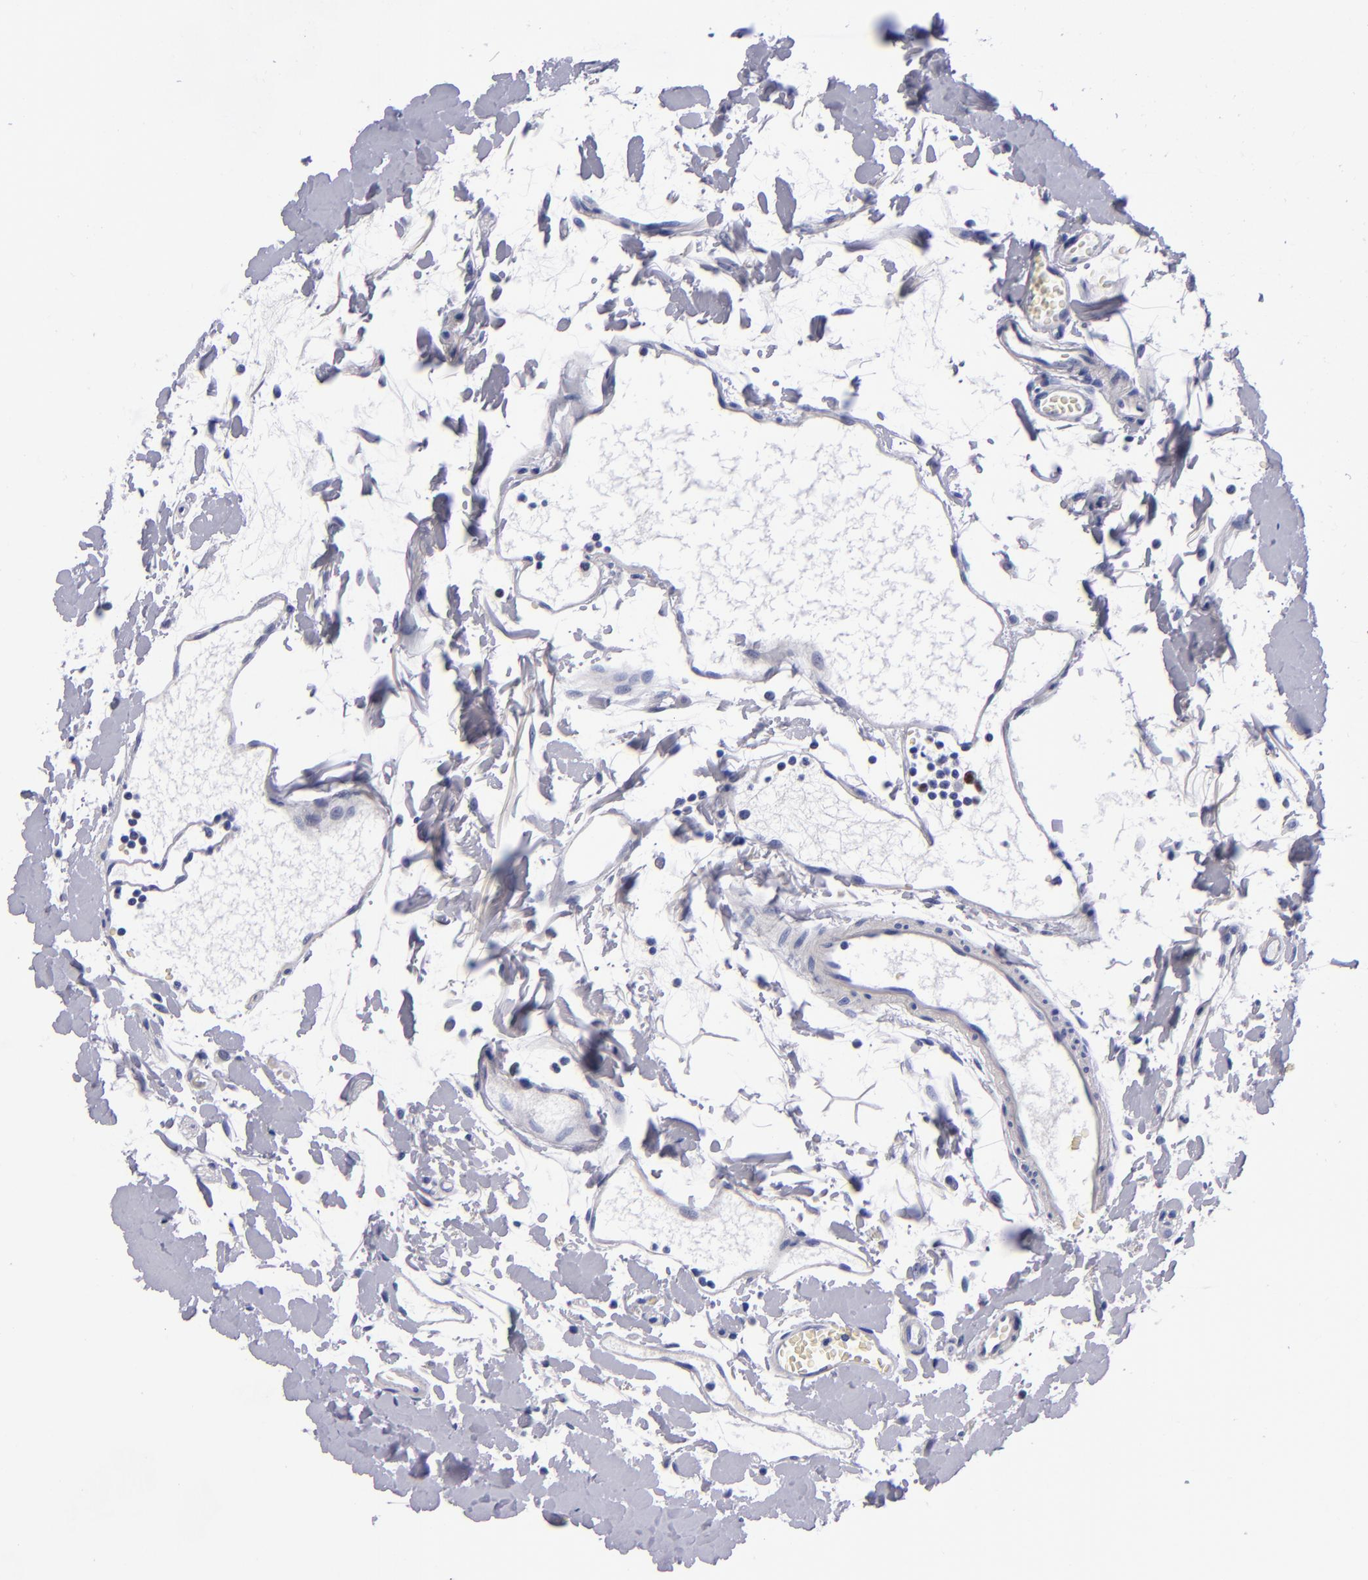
{"staining": {"intensity": "negative", "quantity": "none", "location": "none"}, "tissue": "small intestine", "cell_type": "Glandular cells", "image_type": "normal", "snomed": [{"axis": "morphology", "description": "Normal tissue, NOS"}, {"axis": "topography", "description": "Small intestine"}], "caption": "Immunohistochemistry micrograph of normal human small intestine stained for a protein (brown), which displays no staining in glandular cells.", "gene": "MCM7", "patient": {"sex": "female", "age": 61}}